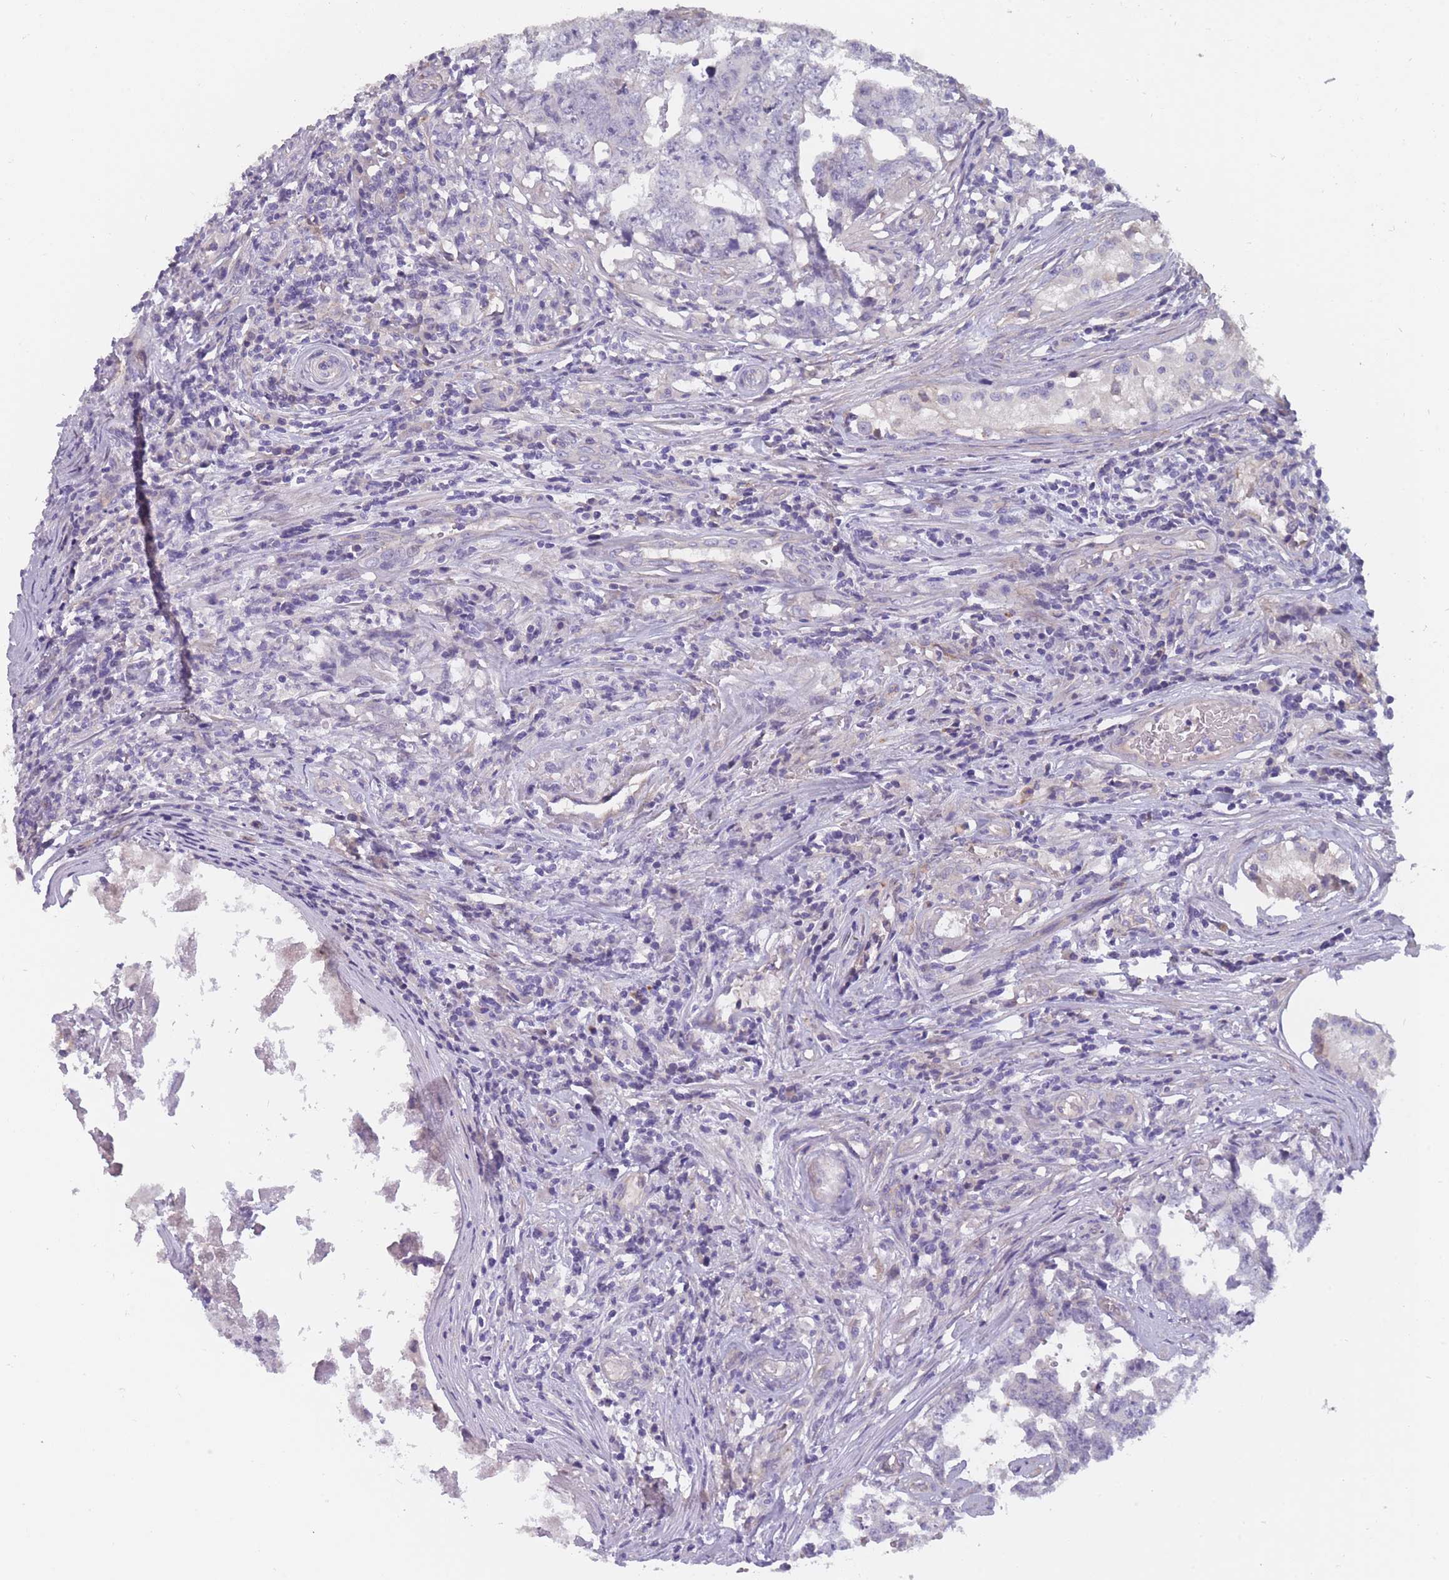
{"staining": {"intensity": "negative", "quantity": "none", "location": "none"}, "tissue": "testis cancer", "cell_type": "Tumor cells", "image_type": "cancer", "snomed": [{"axis": "morphology", "description": "Normal tissue, NOS"}, {"axis": "morphology", "description": "Carcinoma, Embryonal, NOS"}, {"axis": "topography", "description": "Testis"}, {"axis": "topography", "description": "Epididymis"}], "caption": "IHC of human testis embryonal carcinoma displays no expression in tumor cells.", "gene": "FAM83F", "patient": {"sex": "male", "age": 25}}